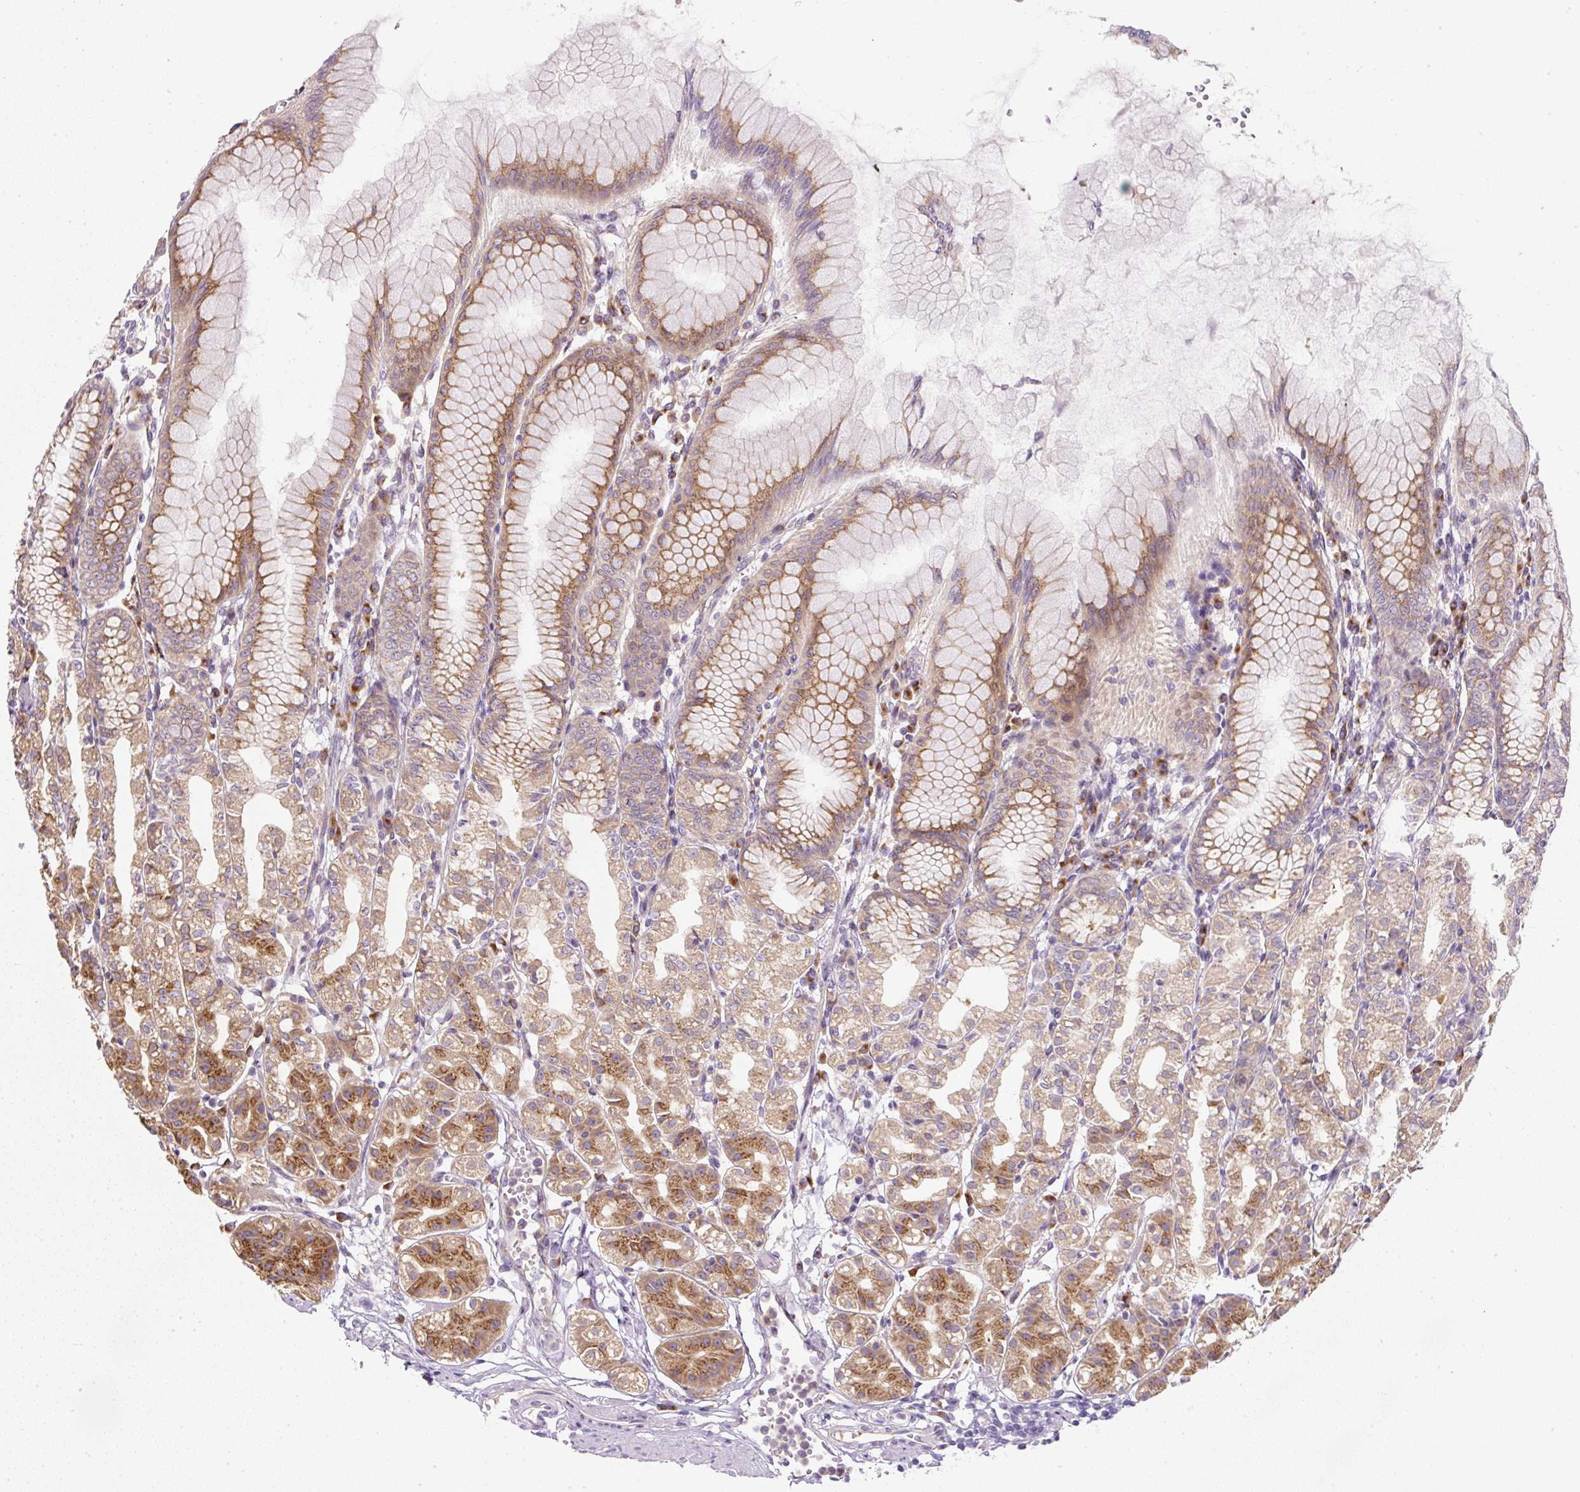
{"staining": {"intensity": "strong", "quantity": "25%-75%", "location": "cytoplasmic/membranous"}, "tissue": "stomach", "cell_type": "Glandular cells", "image_type": "normal", "snomed": [{"axis": "morphology", "description": "Normal tissue, NOS"}, {"axis": "topography", "description": "Stomach"}], "caption": "A high amount of strong cytoplasmic/membranous staining is present in about 25%-75% of glandular cells in unremarkable stomach. (Brightfield microscopy of DAB IHC at high magnification).", "gene": "MLX", "patient": {"sex": "female", "age": 57}}